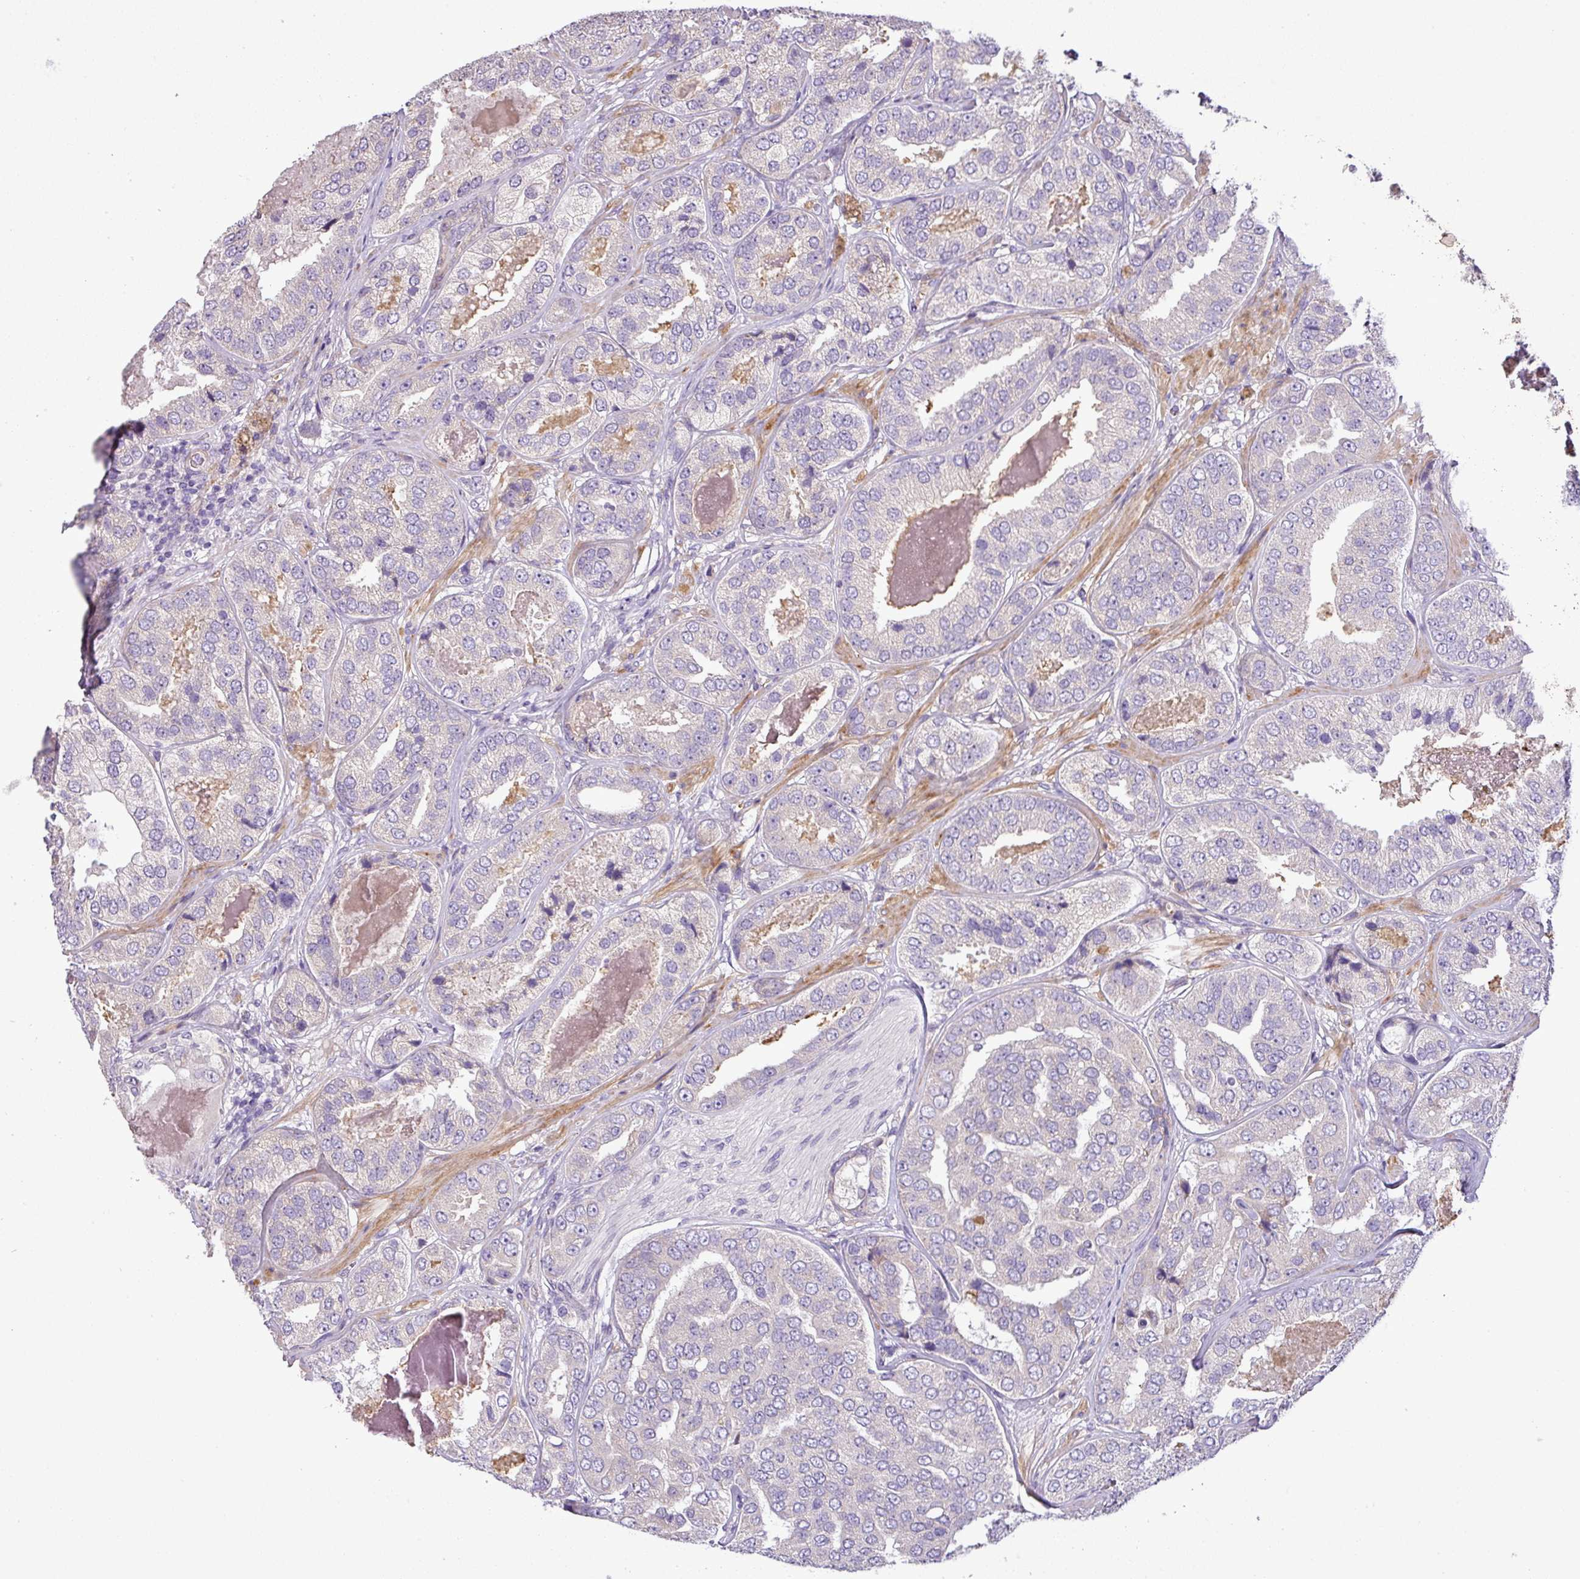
{"staining": {"intensity": "negative", "quantity": "none", "location": "none"}, "tissue": "prostate cancer", "cell_type": "Tumor cells", "image_type": "cancer", "snomed": [{"axis": "morphology", "description": "Adenocarcinoma, High grade"}, {"axis": "topography", "description": "Prostate"}], "caption": "Human prostate cancer stained for a protein using immunohistochemistry exhibits no expression in tumor cells.", "gene": "MOCS3", "patient": {"sex": "male", "age": 63}}